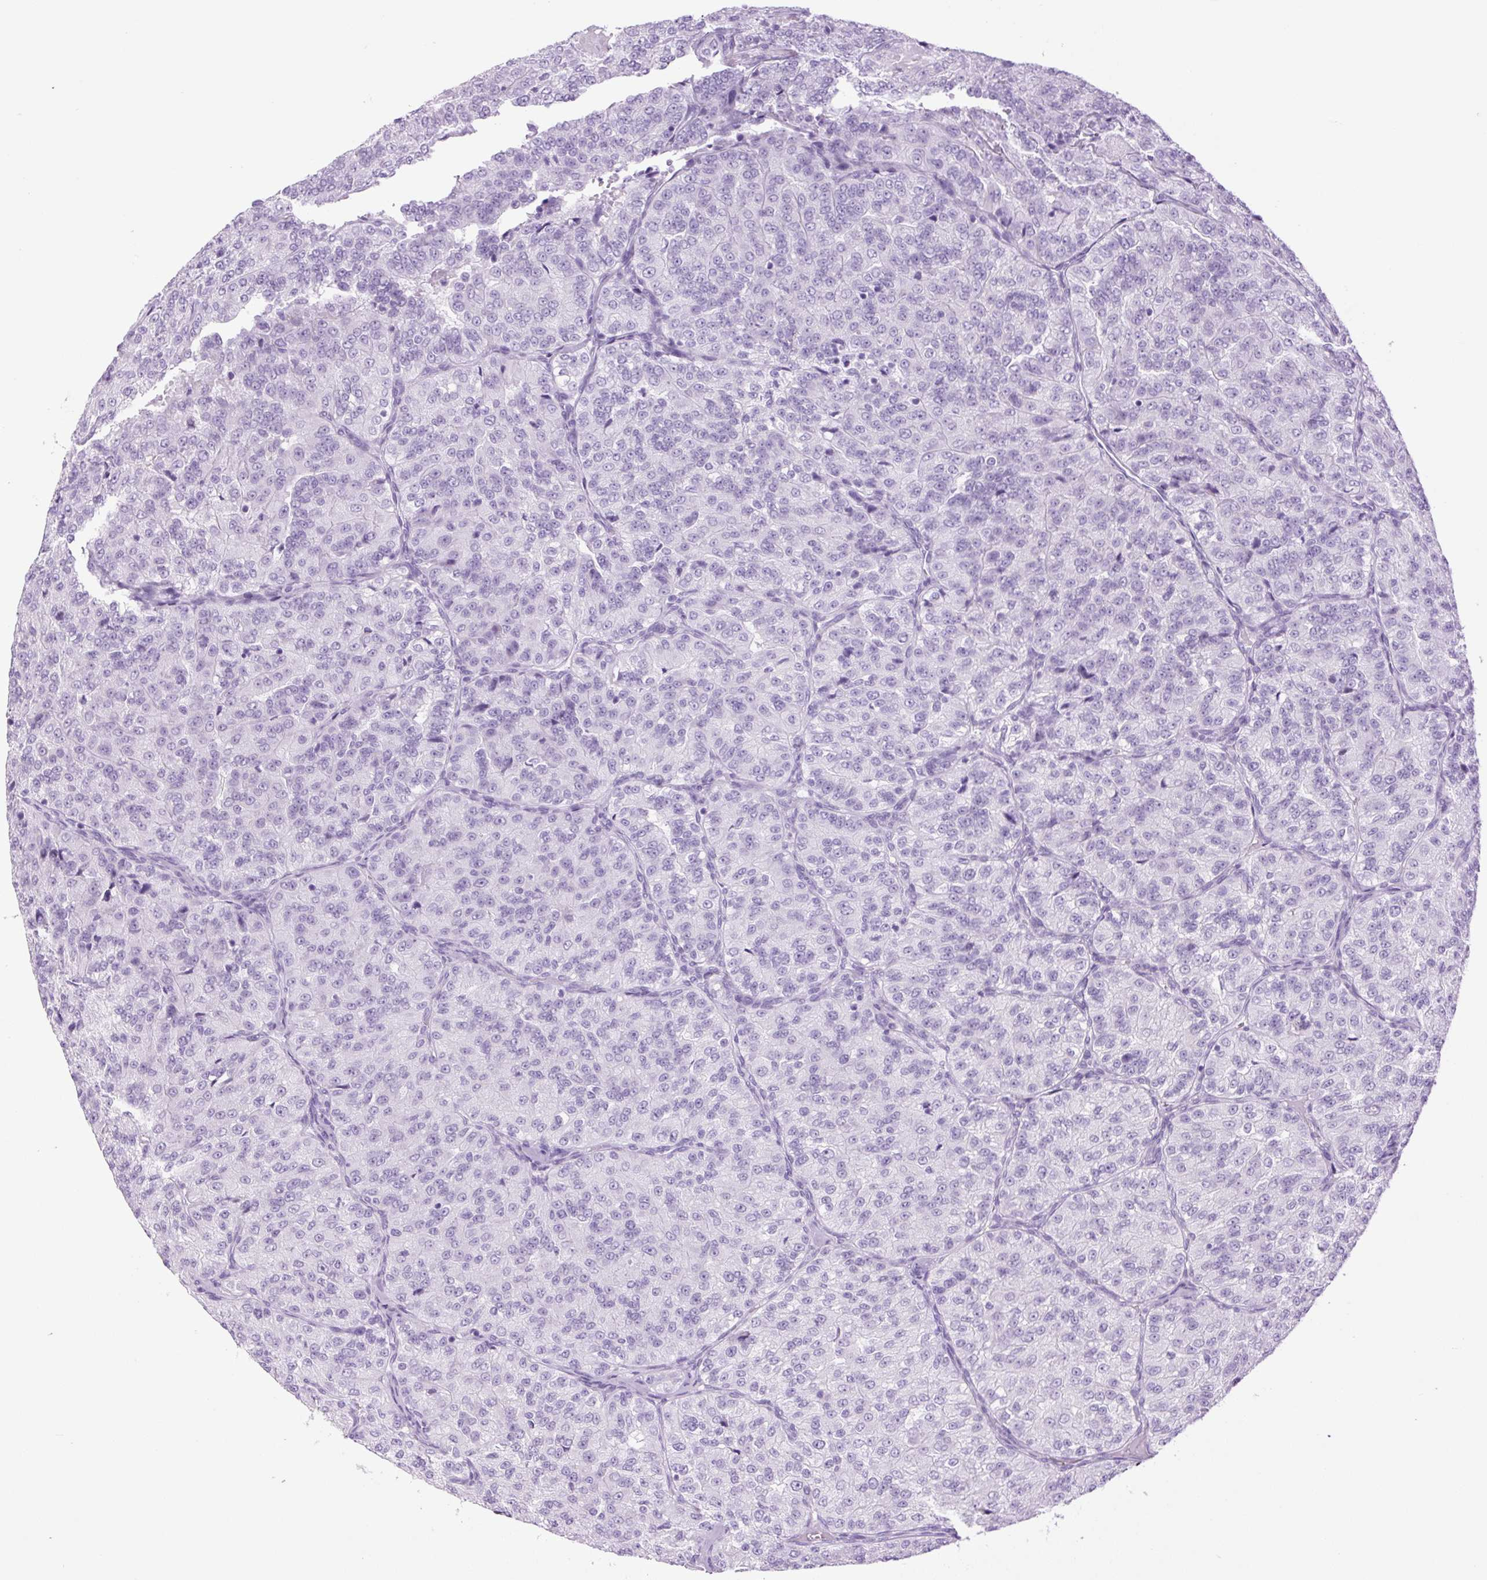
{"staining": {"intensity": "negative", "quantity": "none", "location": "none"}, "tissue": "renal cancer", "cell_type": "Tumor cells", "image_type": "cancer", "snomed": [{"axis": "morphology", "description": "Adenocarcinoma, NOS"}, {"axis": "topography", "description": "Kidney"}], "caption": "Protein analysis of renal cancer (adenocarcinoma) shows no significant positivity in tumor cells.", "gene": "TFF2", "patient": {"sex": "female", "age": 63}}